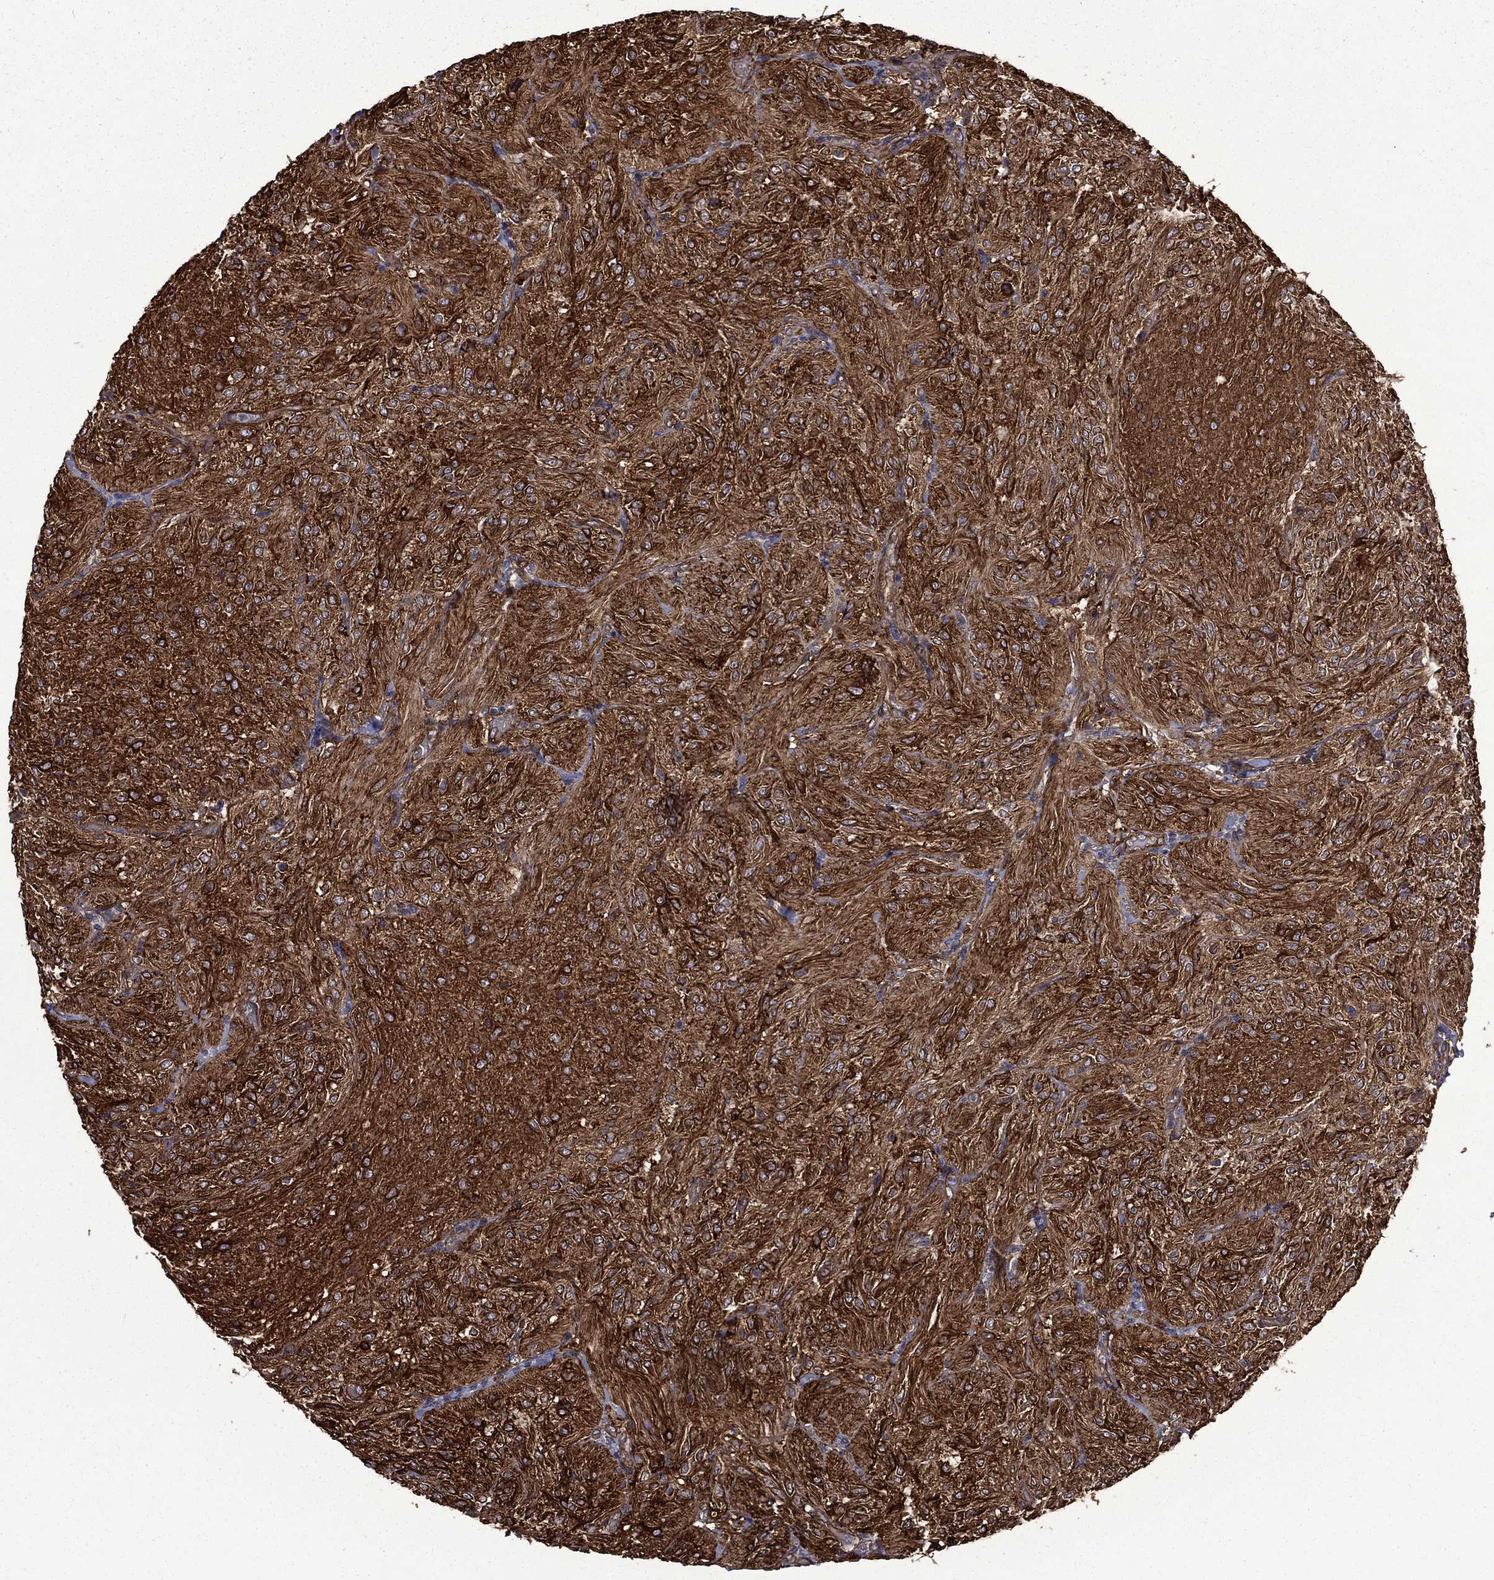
{"staining": {"intensity": "strong", "quantity": ">75%", "location": "cytoplasmic/membranous"}, "tissue": "glioma", "cell_type": "Tumor cells", "image_type": "cancer", "snomed": [{"axis": "morphology", "description": "Glioma, malignant, Low grade"}, {"axis": "topography", "description": "Brain"}], "caption": "Tumor cells show strong cytoplasmic/membranous expression in approximately >75% of cells in glioma.", "gene": "PPFIBP1", "patient": {"sex": "male", "age": 3}}